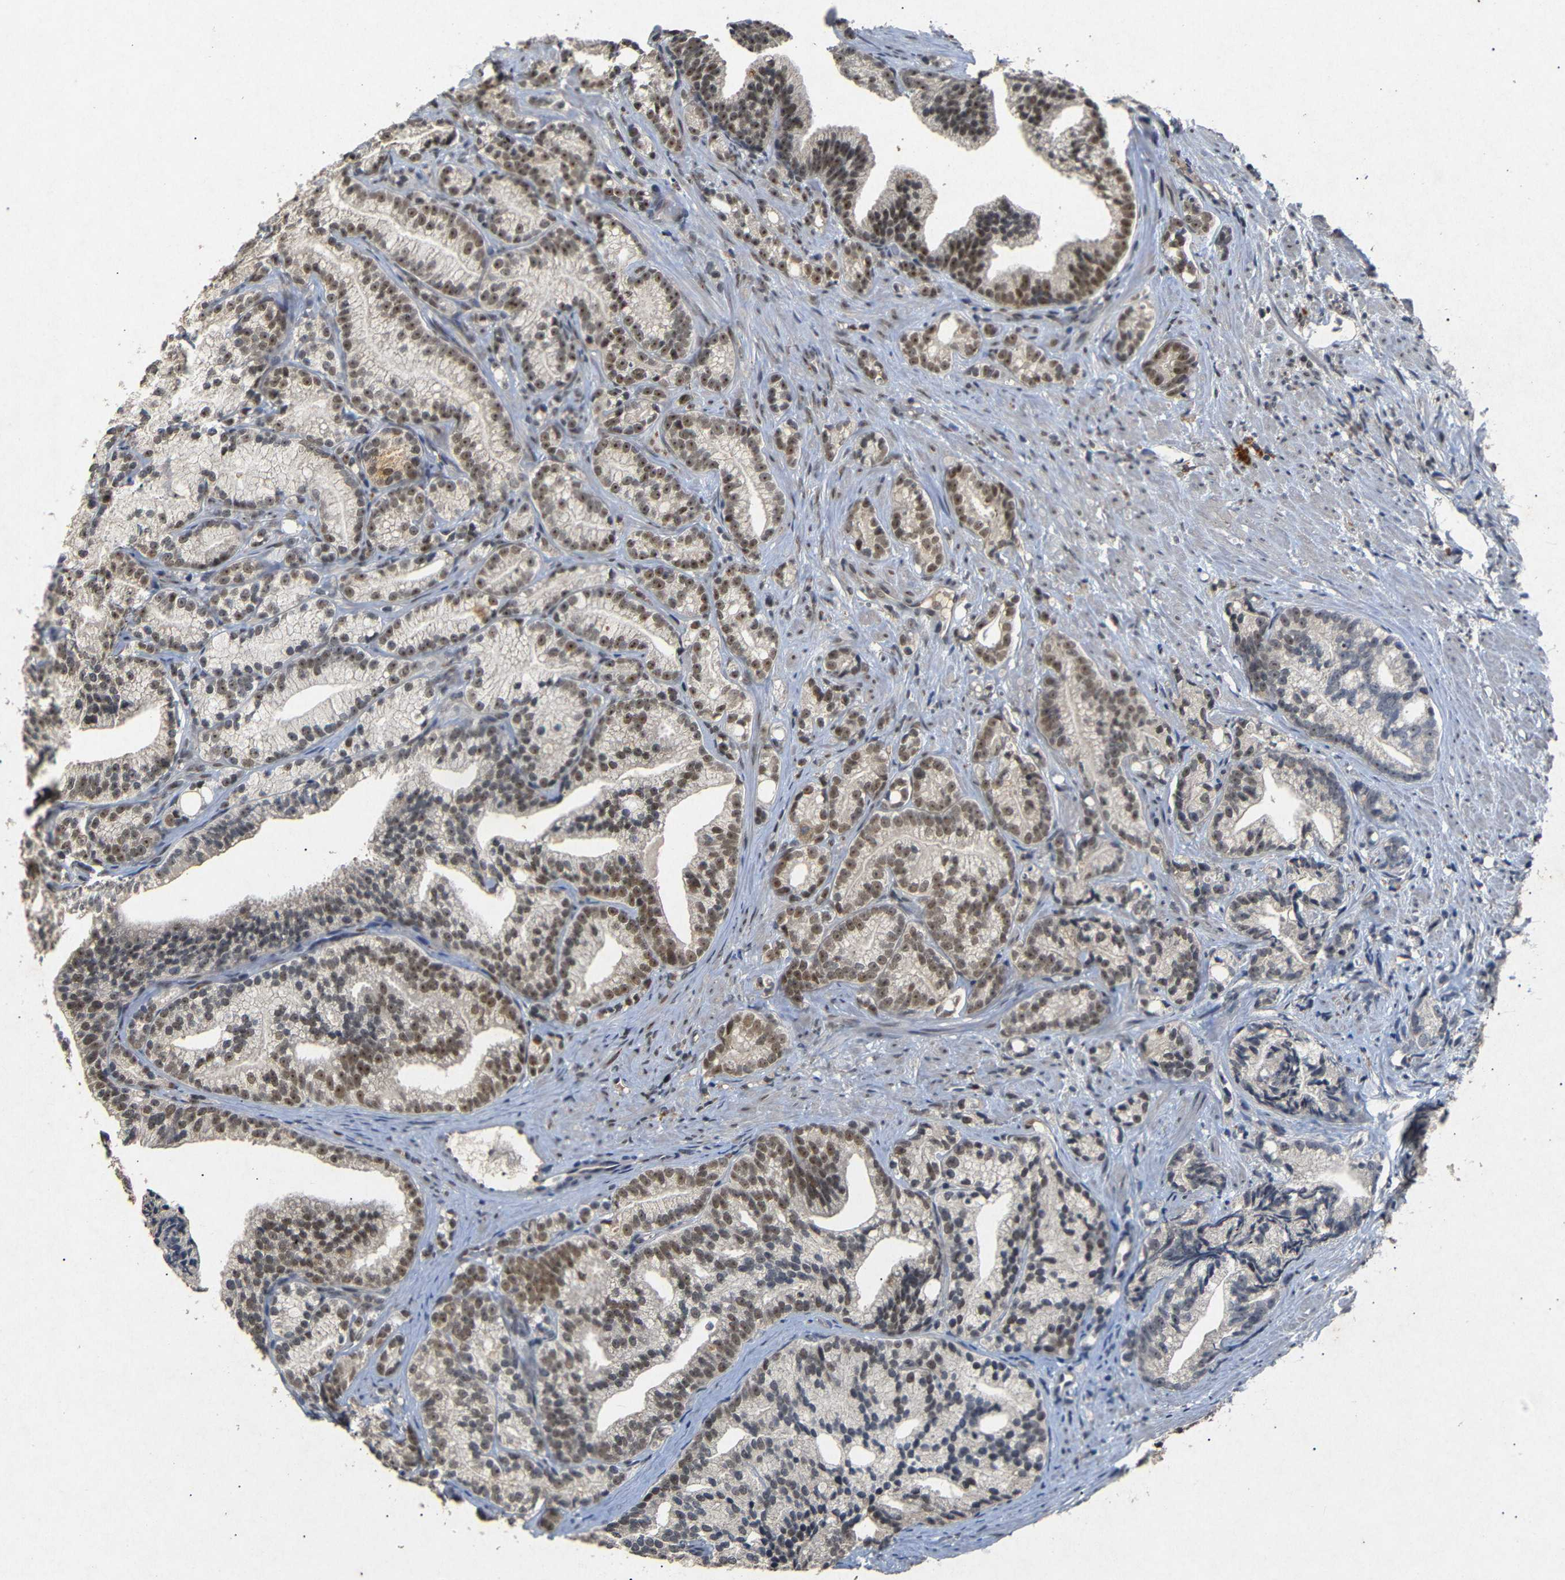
{"staining": {"intensity": "moderate", "quantity": ">75%", "location": "nuclear"}, "tissue": "prostate cancer", "cell_type": "Tumor cells", "image_type": "cancer", "snomed": [{"axis": "morphology", "description": "Adenocarcinoma, Low grade"}, {"axis": "topography", "description": "Prostate"}], "caption": "A brown stain labels moderate nuclear expression of a protein in human prostate cancer tumor cells. (Stains: DAB in brown, nuclei in blue, Microscopy: brightfield microscopy at high magnification).", "gene": "PARN", "patient": {"sex": "male", "age": 89}}